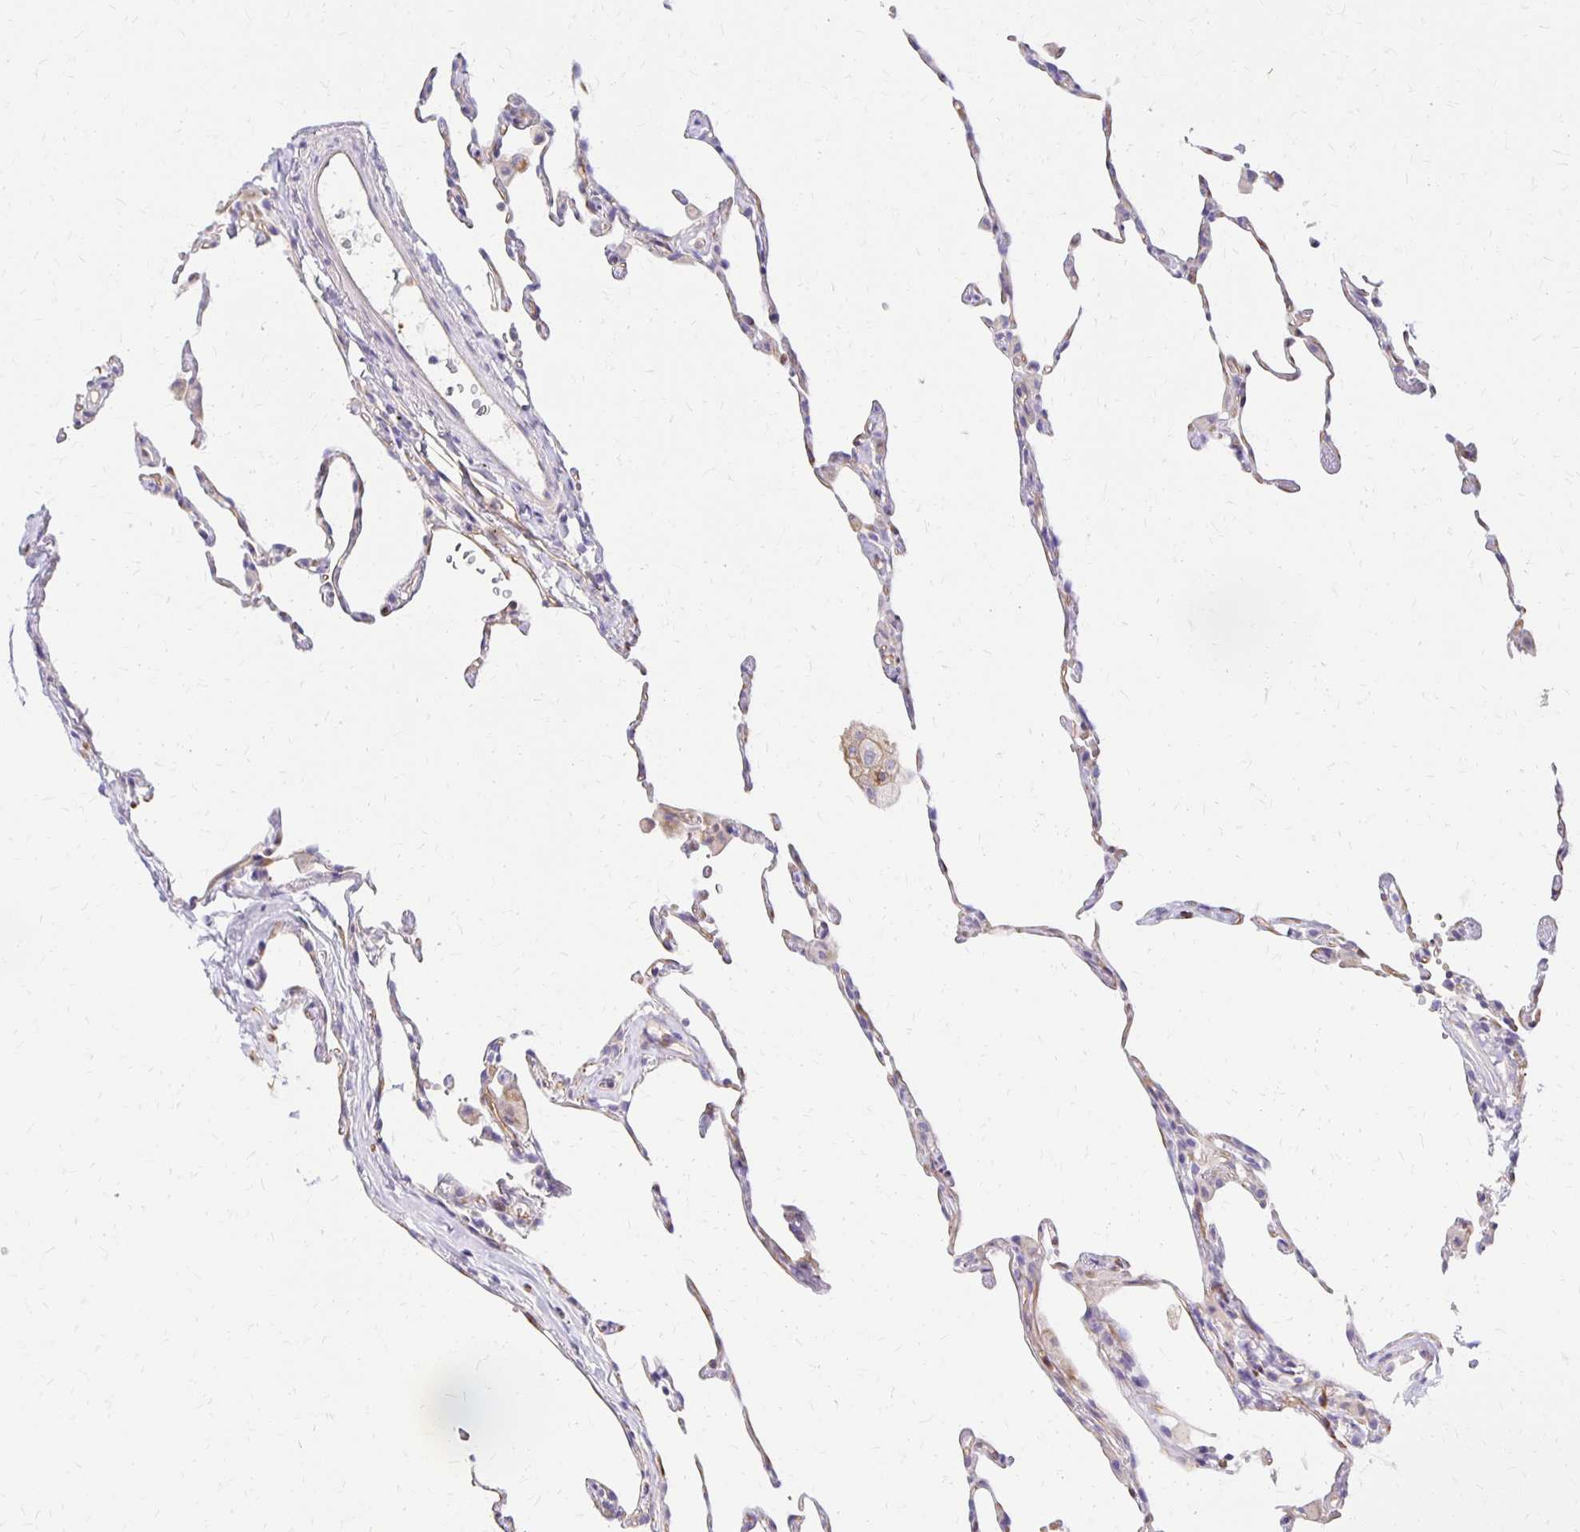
{"staining": {"intensity": "negative", "quantity": "none", "location": "none"}, "tissue": "lung", "cell_type": "Alveolar cells", "image_type": "normal", "snomed": [{"axis": "morphology", "description": "Normal tissue, NOS"}, {"axis": "topography", "description": "Lung"}], "caption": "This is a image of immunohistochemistry (IHC) staining of normal lung, which shows no staining in alveolar cells.", "gene": "TTYH1", "patient": {"sex": "female", "age": 57}}